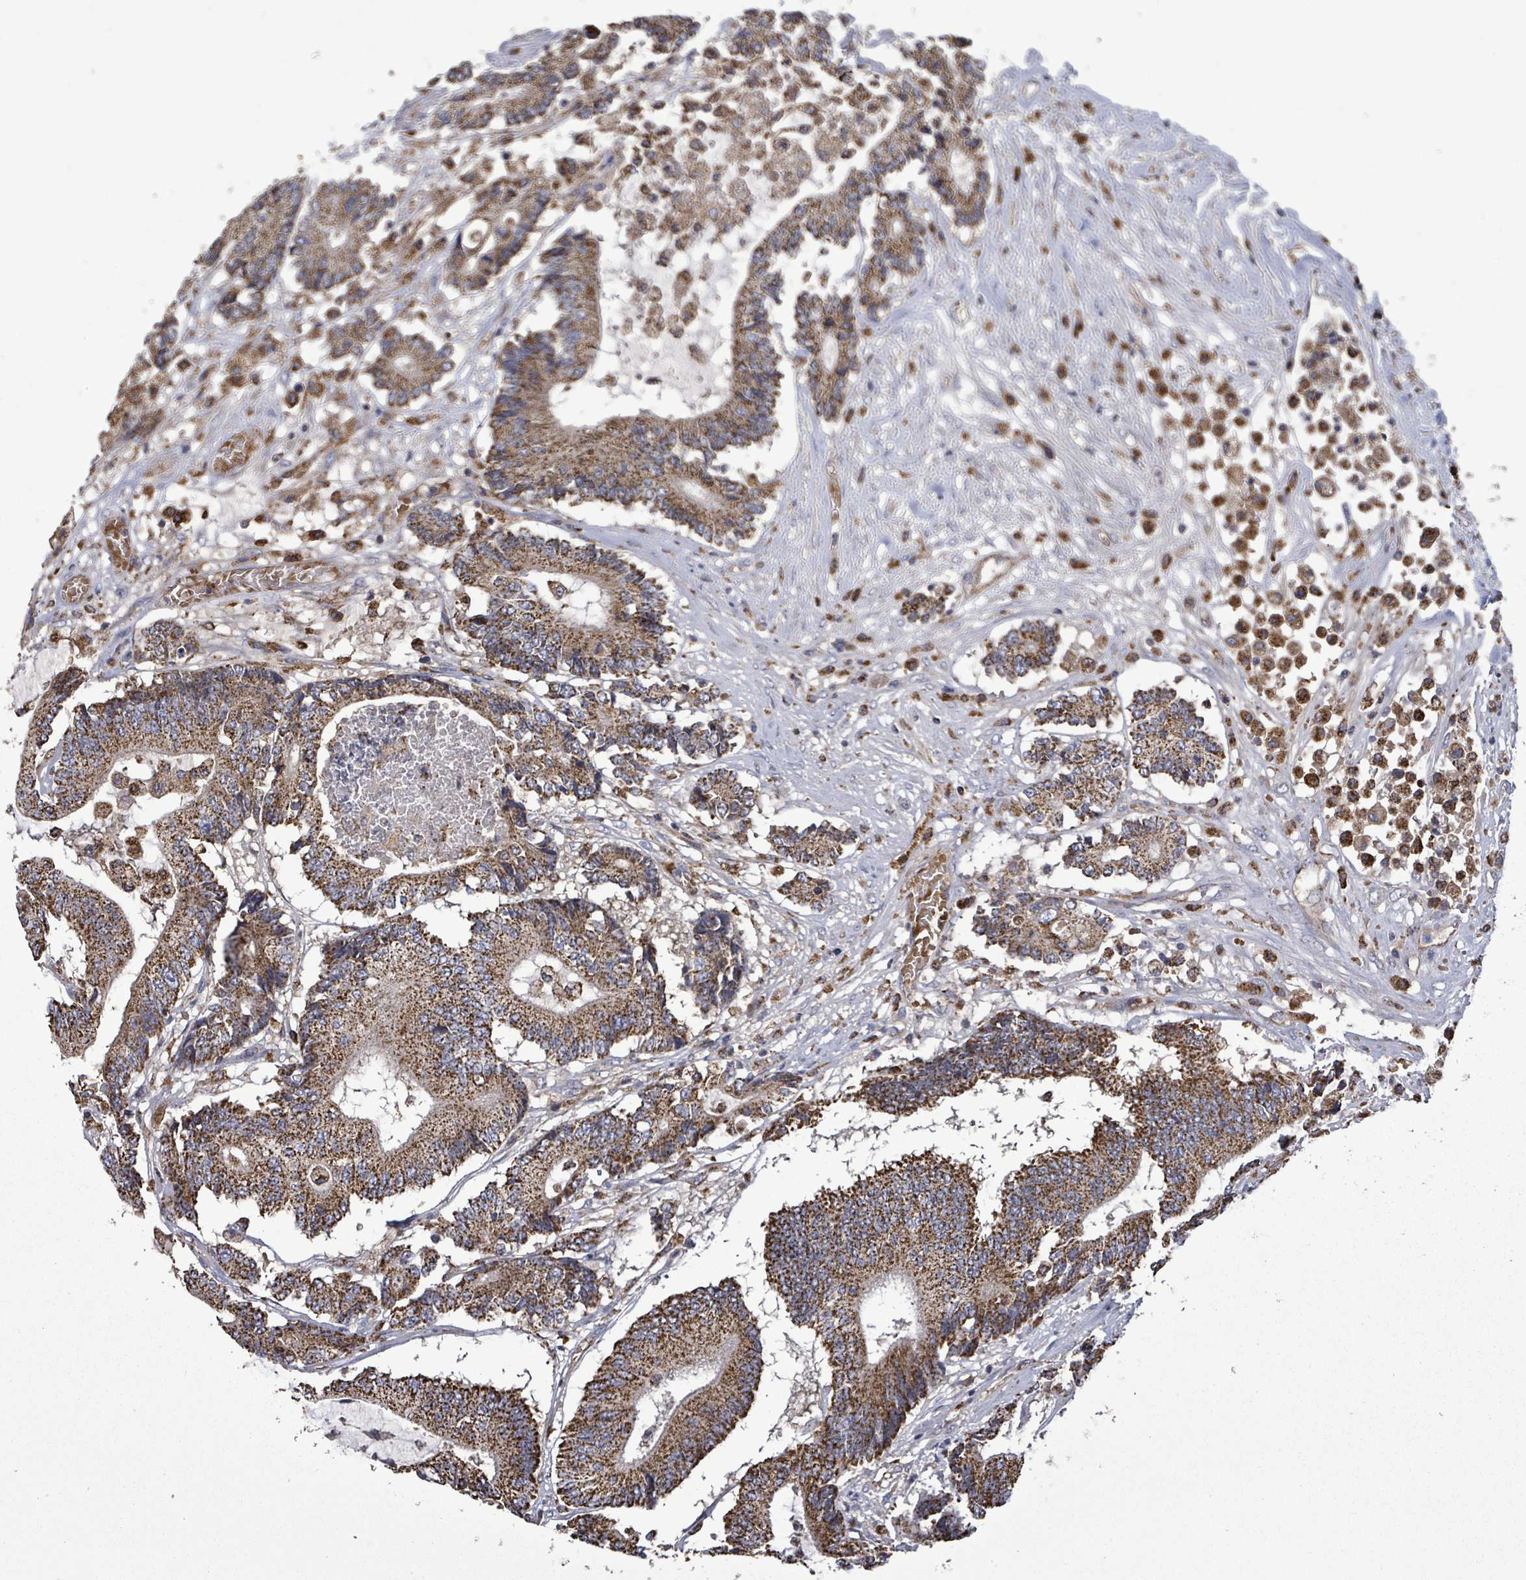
{"staining": {"intensity": "strong", "quantity": ">75%", "location": "cytoplasmic/membranous"}, "tissue": "colorectal cancer", "cell_type": "Tumor cells", "image_type": "cancer", "snomed": [{"axis": "morphology", "description": "Adenocarcinoma, NOS"}, {"axis": "topography", "description": "Colon"}], "caption": "Protein staining displays strong cytoplasmic/membranous expression in approximately >75% of tumor cells in adenocarcinoma (colorectal). The staining is performed using DAB brown chromogen to label protein expression. The nuclei are counter-stained blue using hematoxylin.", "gene": "MTMR12", "patient": {"sex": "female", "age": 84}}